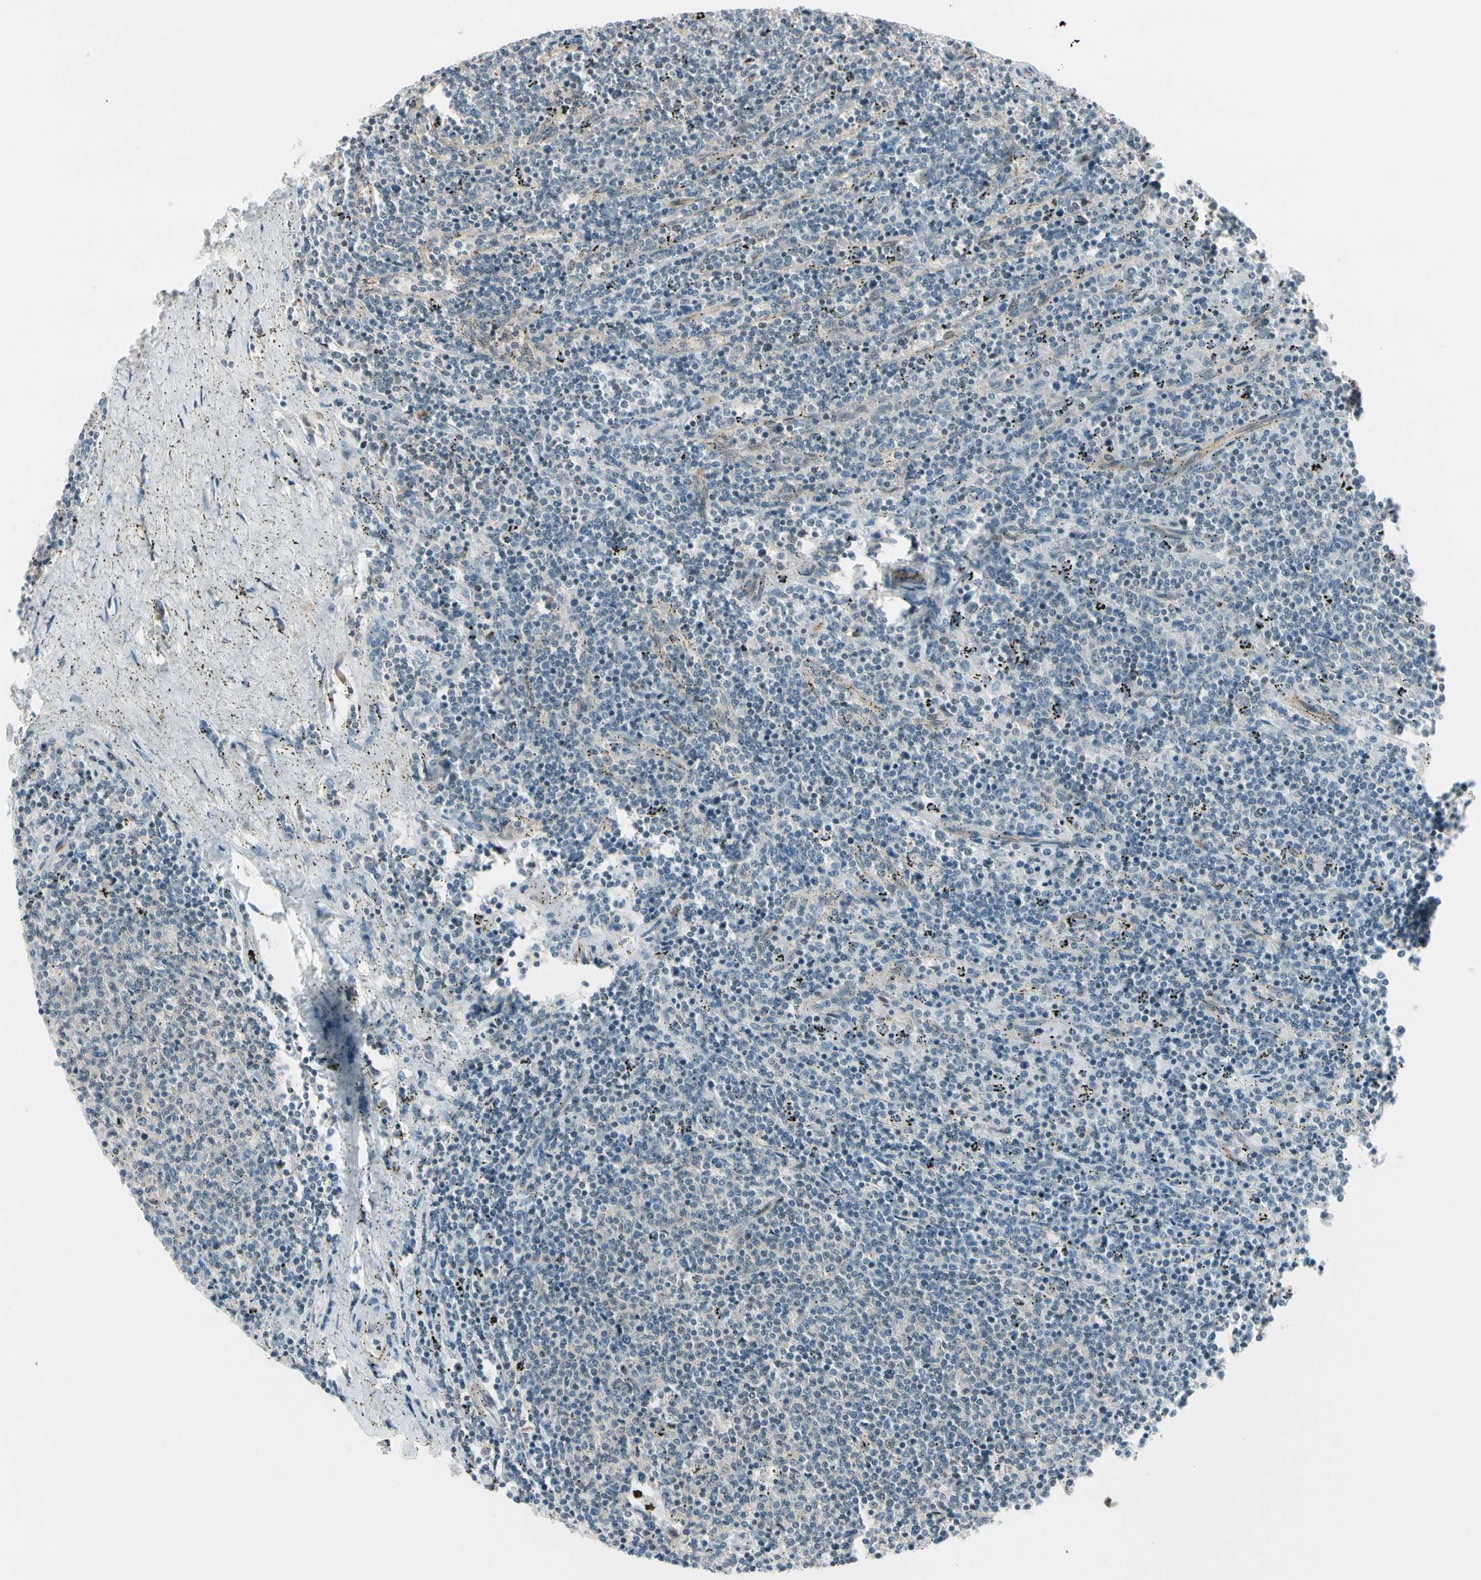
{"staining": {"intensity": "negative", "quantity": "none", "location": "none"}, "tissue": "lymphoma", "cell_type": "Tumor cells", "image_type": "cancer", "snomed": [{"axis": "morphology", "description": "Malignant lymphoma, non-Hodgkin's type, Low grade"}, {"axis": "topography", "description": "Spleen"}], "caption": "The histopathology image exhibits no staining of tumor cells in low-grade malignant lymphoma, non-Hodgkin's type.", "gene": "SVBP", "patient": {"sex": "female", "age": 50}}